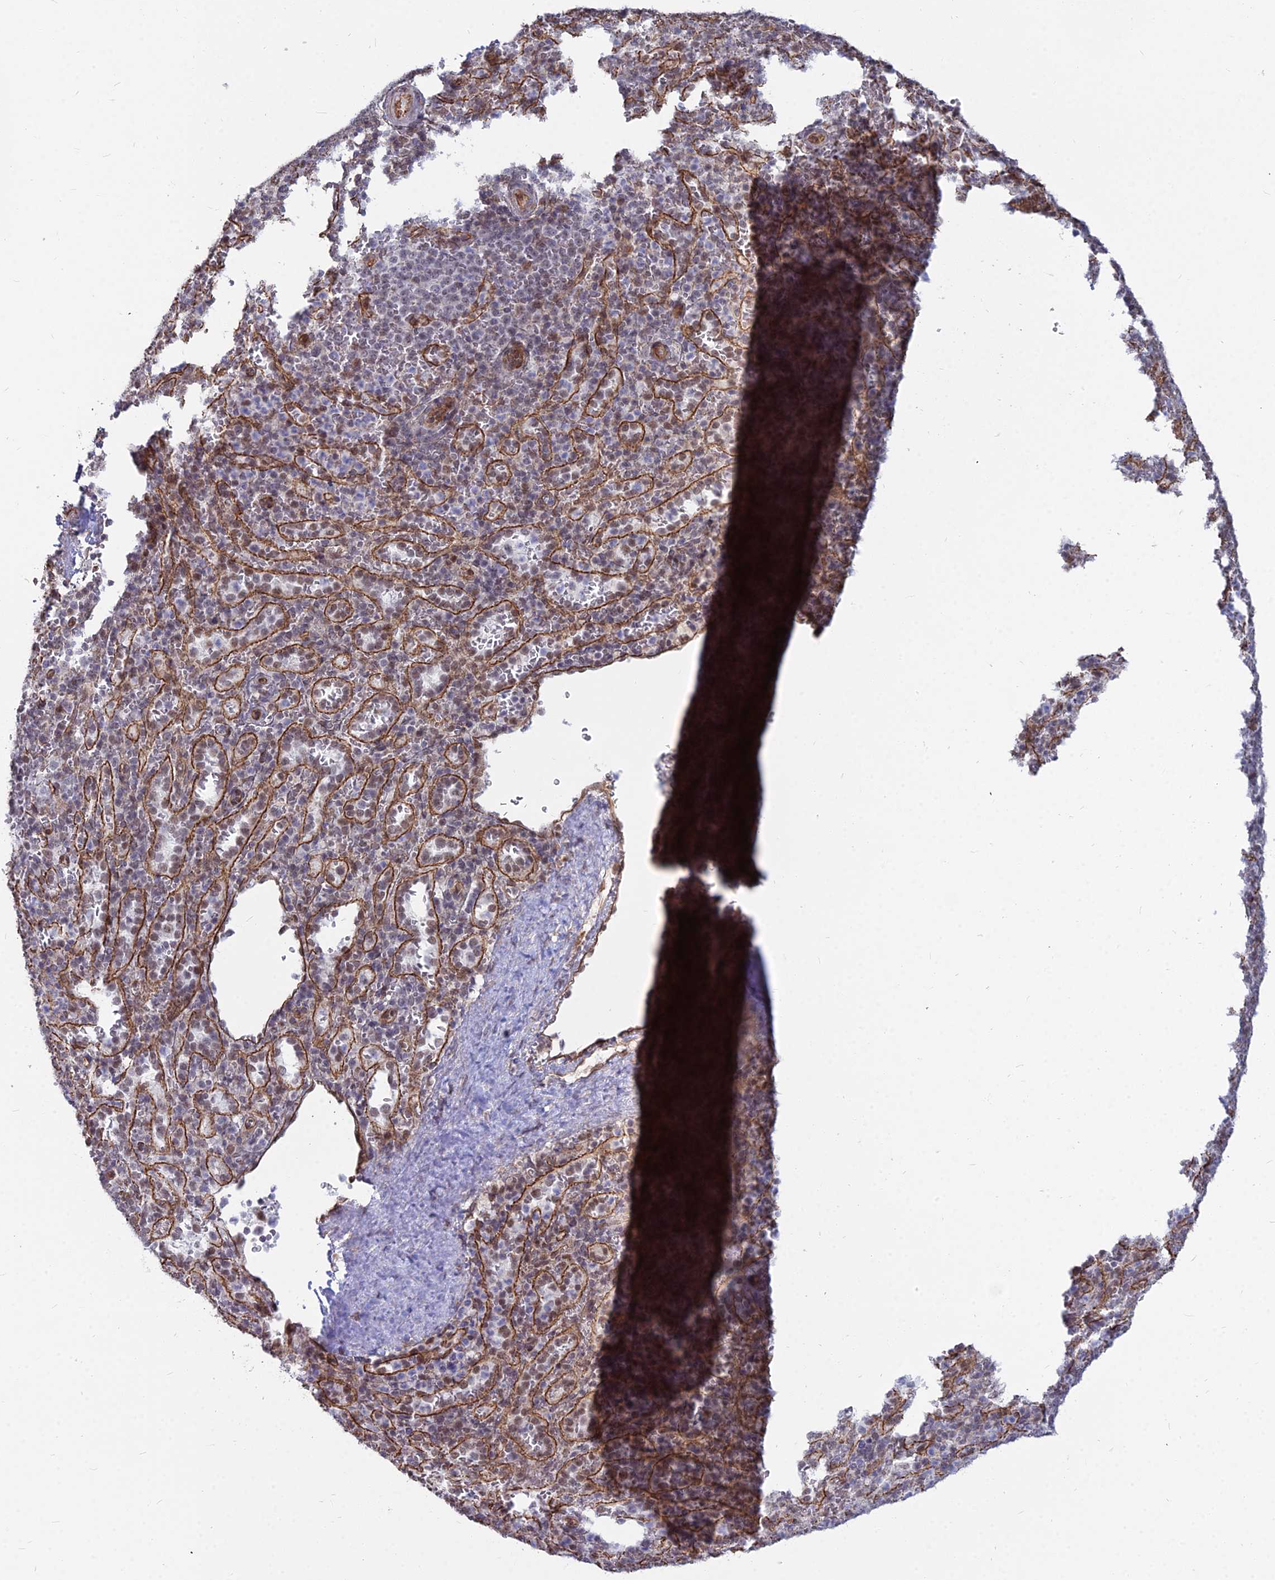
{"staining": {"intensity": "weak", "quantity": "<25%", "location": "nuclear"}, "tissue": "spleen", "cell_type": "Cells in red pulp", "image_type": "normal", "snomed": [{"axis": "morphology", "description": "Normal tissue, NOS"}, {"axis": "topography", "description": "Spleen"}], "caption": "High magnification brightfield microscopy of normal spleen stained with DAB (3,3'-diaminobenzidine) (brown) and counterstained with hematoxylin (blue): cells in red pulp show no significant positivity. Nuclei are stained in blue.", "gene": "YJU2", "patient": {"sex": "female", "age": 21}}